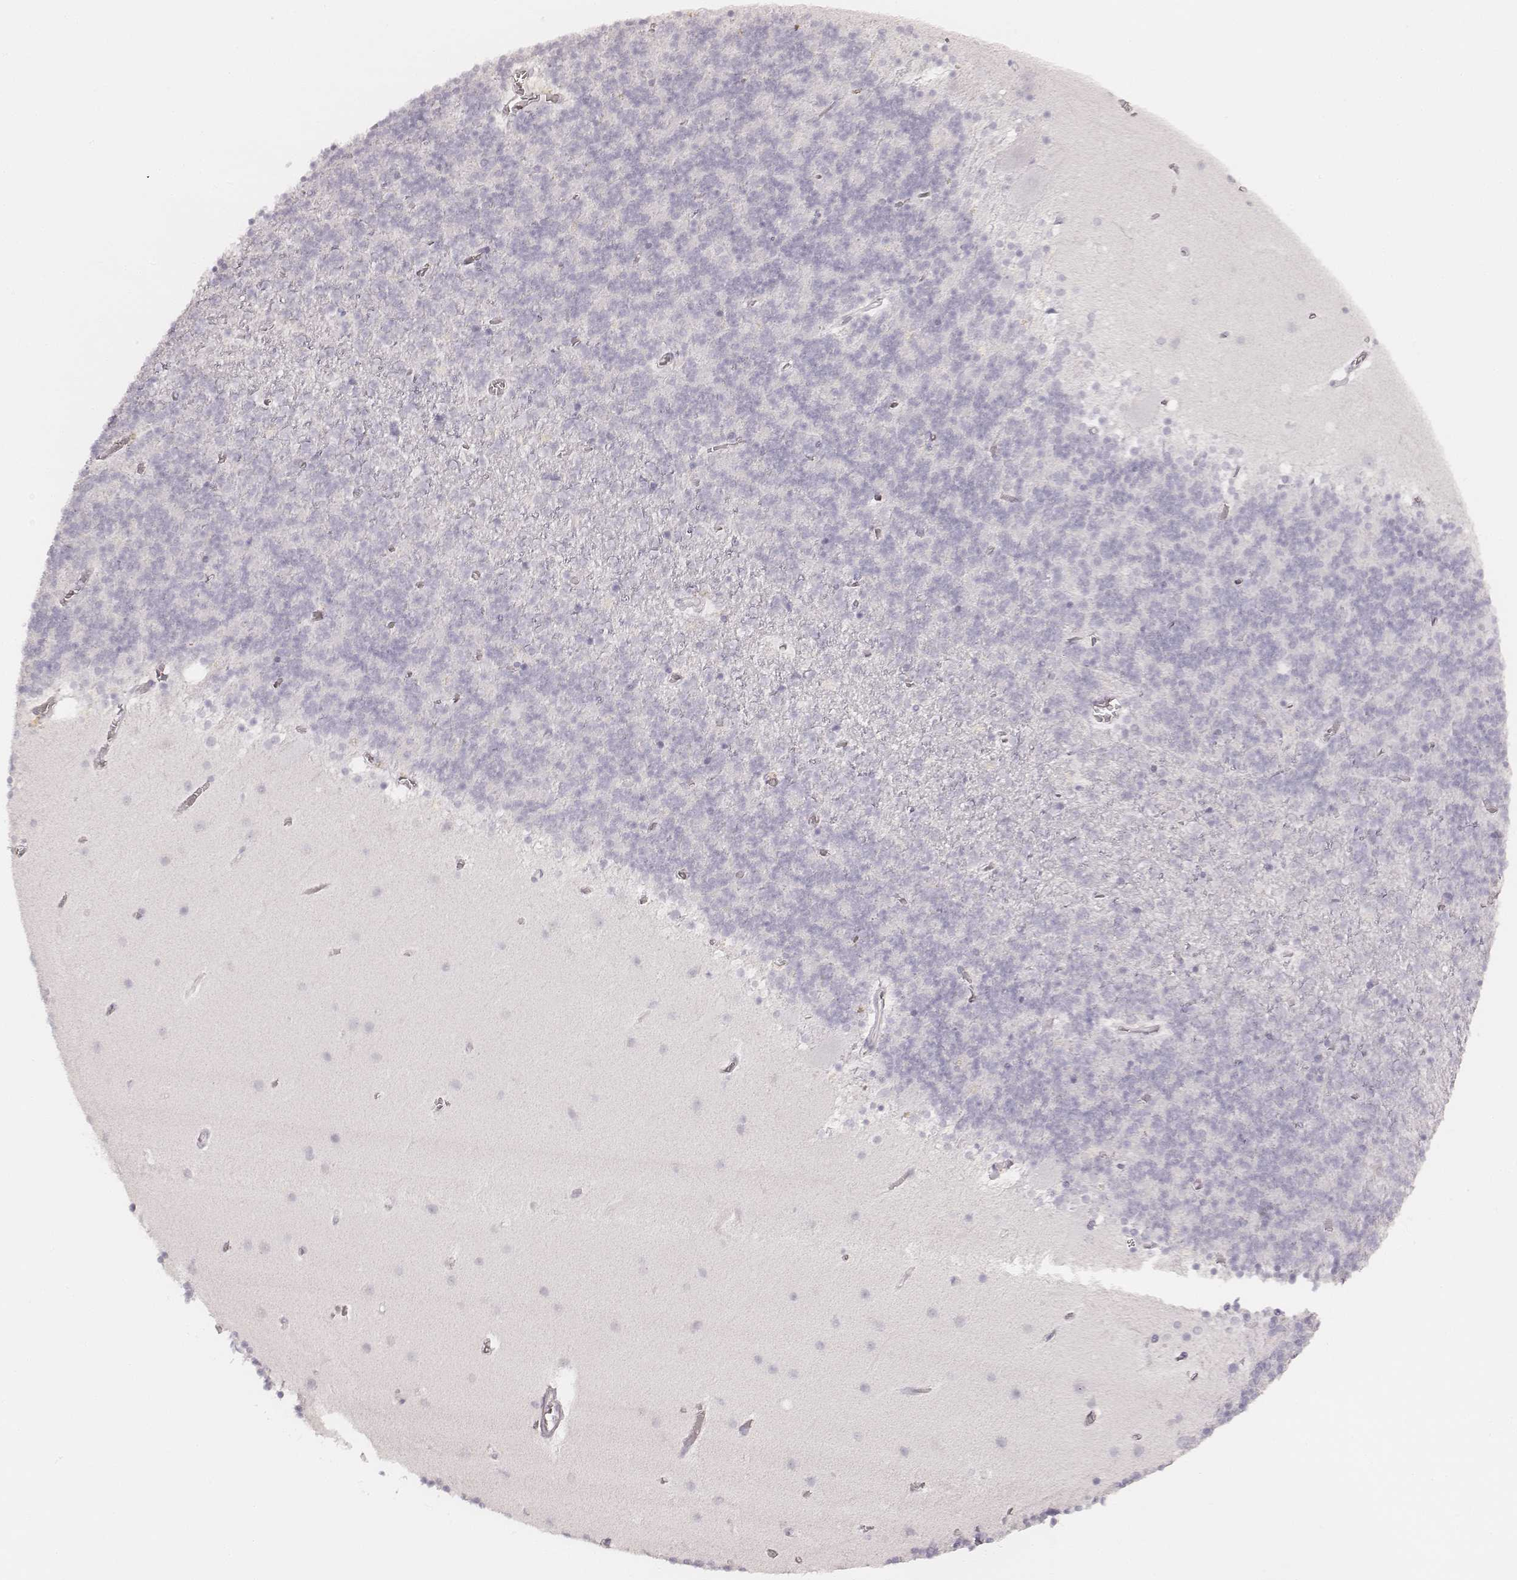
{"staining": {"intensity": "negative", "quantity": "none", "location": "none"}, "tissue": "cerebellum", "cell_type": "Cells in granular layer", "image_type": "normal", "snomed": [{"axis": "morphology", "description": "Normal tissue, NOS"}, {"axis": "topography", "description": "Cerebellum"}], "caption": "Immunohistochemistry (IHC) image of normal cerebellum: cerebellum stained with DAB (3,3'-diaminobenzidine) exhibits no significant protein positivity in cells in granular layer. Brightfield microscopy of immunohistochemistry (IHC) stained with DAB (3,3'-diaminobenzidine) (brown) and hematoxylin (blue), captured at high magnification.", "gene": "KRT72", "patient": {"sex": "male", "age": 70}}